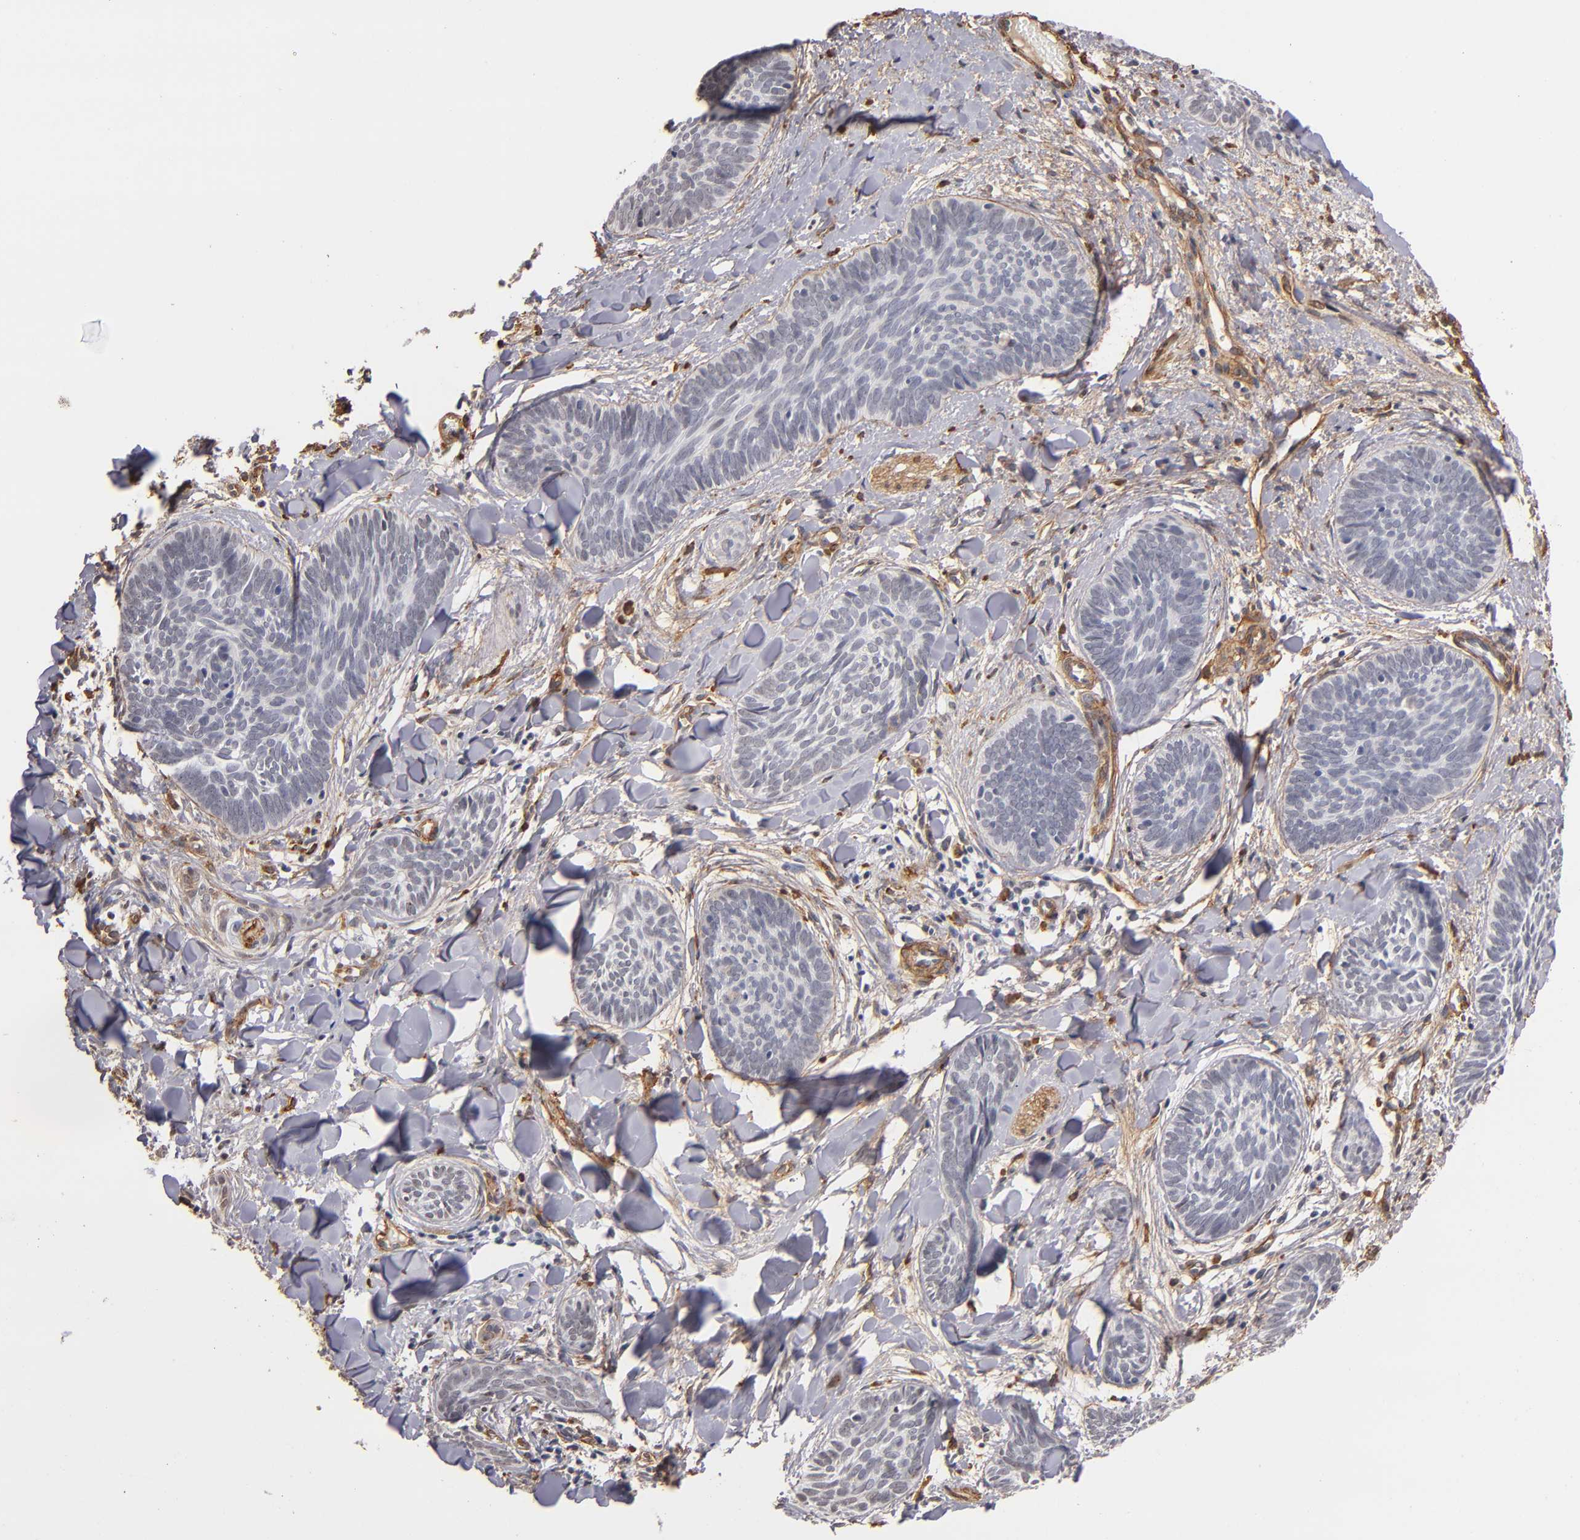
{"staining": {"intensity": "negative", "quantity": "none", "location": "none"}, "tissue": "skin cancer", "cell_type": "Tumor cells", "image_type": "cancer", "snomed": [{"axis": "morphology", "description": "Basal cell carcinoma"}, {"axis": "topography", "description": "Skin"}], "caption": "This is an immunohistochemistry histopathology image of skin cancer (basal cell carcinoma). There is no expression in tumor cells.", "gene": "LAMC1", "patient": {"sex": "female", "age": 81}}